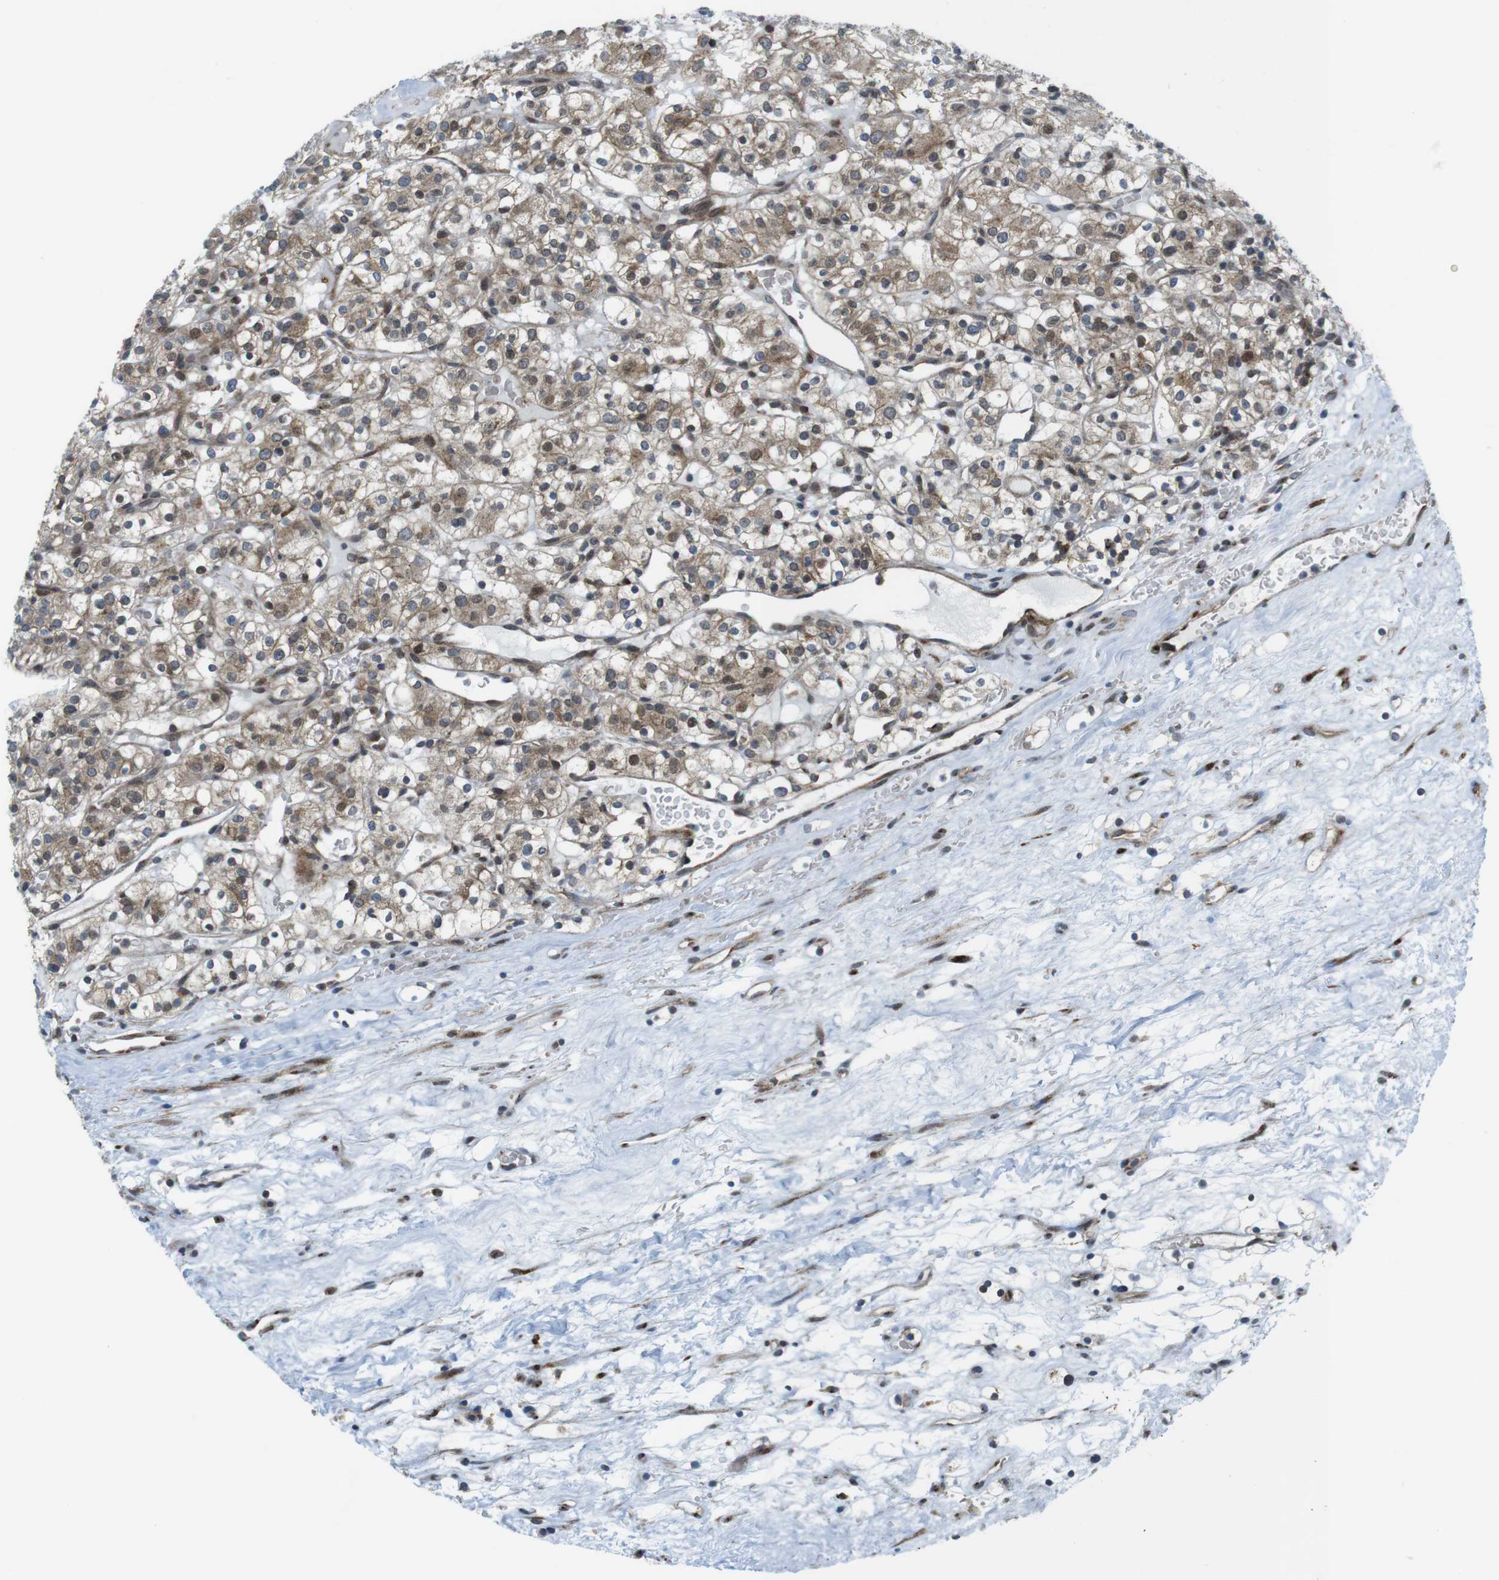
{"staining": {"intensity": "moderate", "quantity": "25%-75%", "location": "cytoplasmic/membranous,nuclear"}, "tissue": "renal cancer", "cell_type": "Tumor cells", "image_type": "cancer", "snomed": [{"axis": "morphology", "description": "Normal tissue, NOS"}, {"axis": "morphology", "description": "Adenocarcinoma, NOS"}, {"axis": "topography", "description": "Kidney"}], "caption": "The image demonstrates a brown stain indicating the presence of a protein in the cytoplasmic/membranous and nuclear of tumor cells in adenocarcinoma (renal).", "gene": "CUL7", "patient": {"sex": "female", "age": 72}}